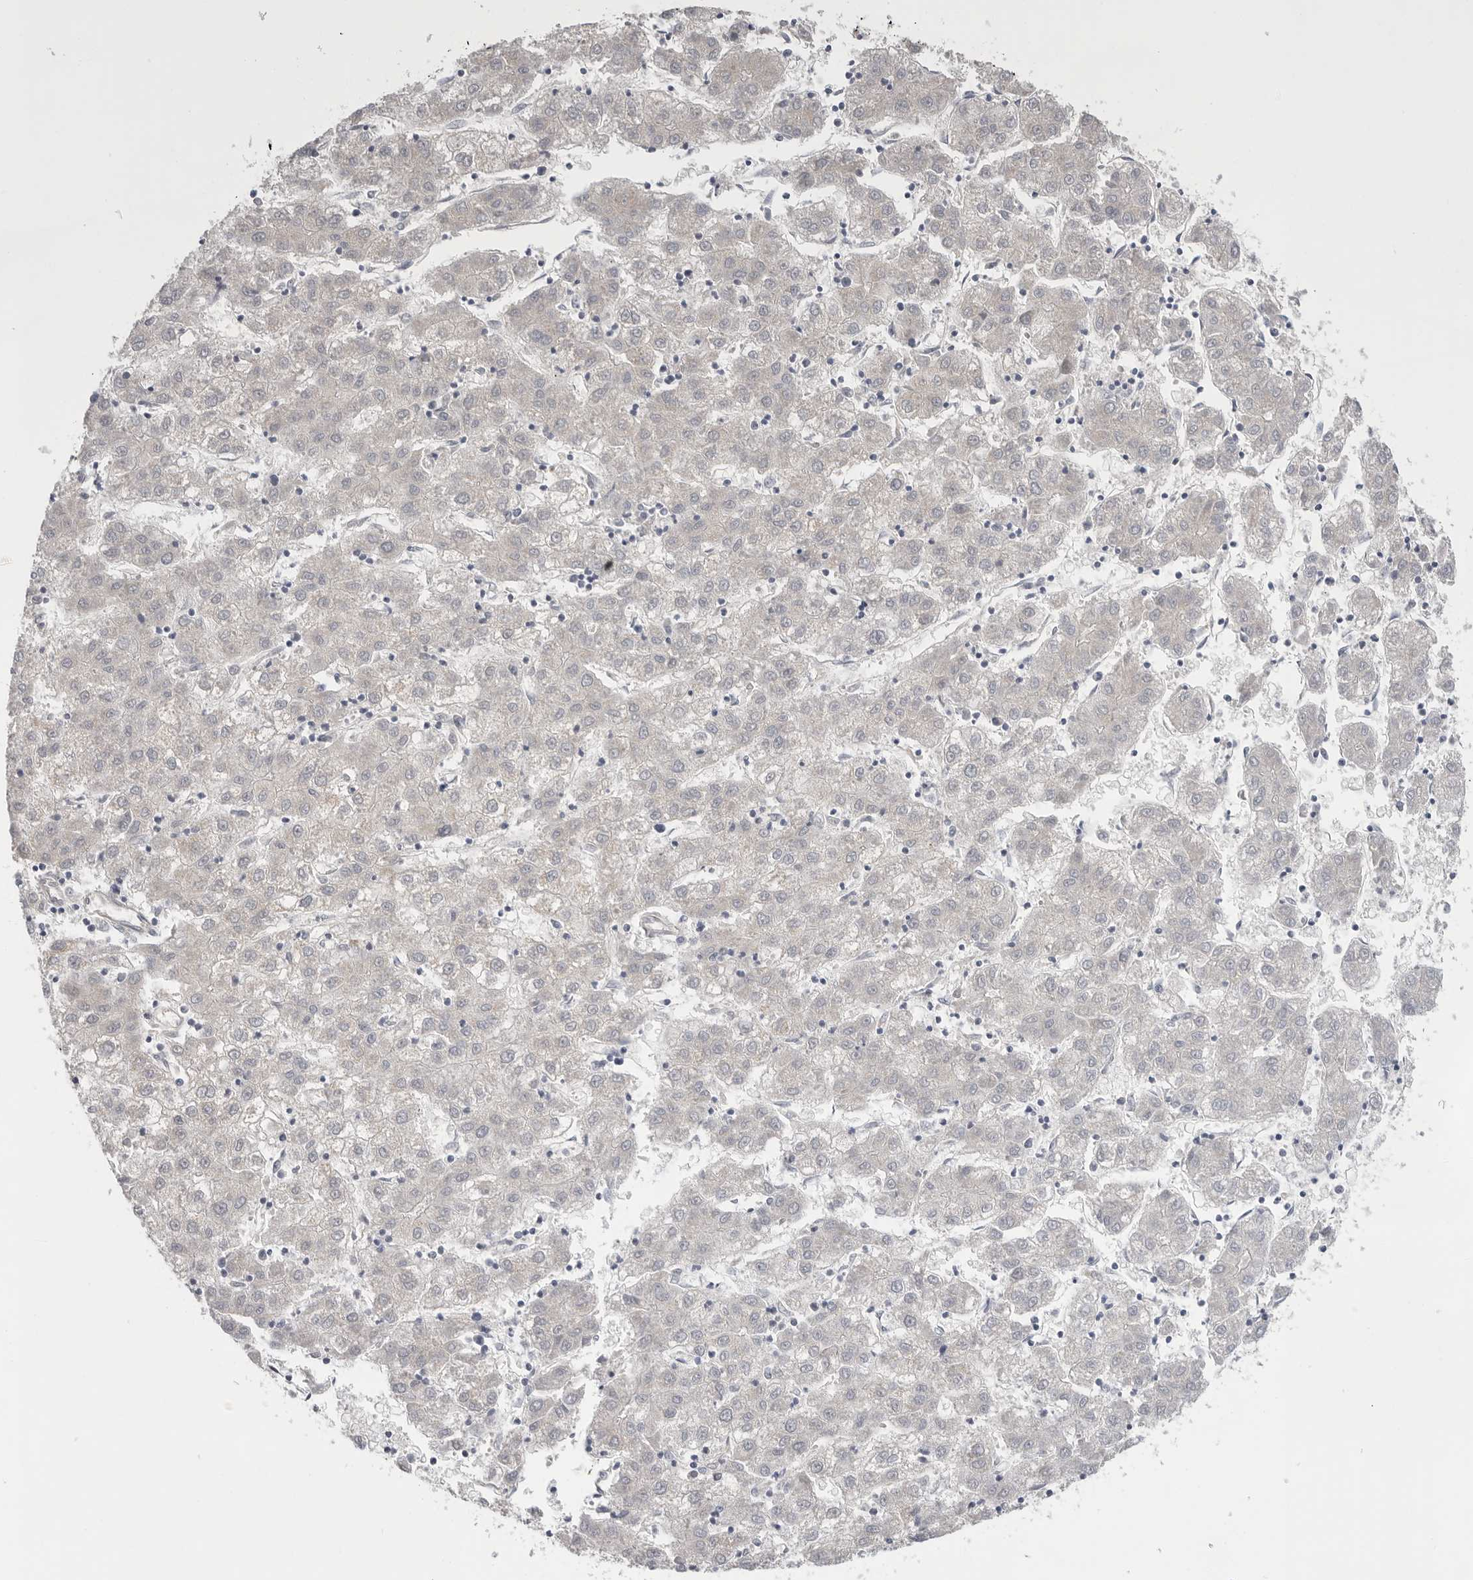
{"staining": {"intensity": "negative", "quantity": "none", "location": "none"}, "tissue": "liver cancer", "cell_type": "Tumor cells", "image_type": "cancer", "snomed": [{"axis": "morphology", "description": "Carcinoma, Hepatocellular, NOS"}, {"axis": "topography", "description": "Liver"}], "caption": "This is an IHC photomicrograph of liver cancer. There is no expression in tumor cells.", "gene": "VPS50", "patient": {"sex": "male", "age": 72}}